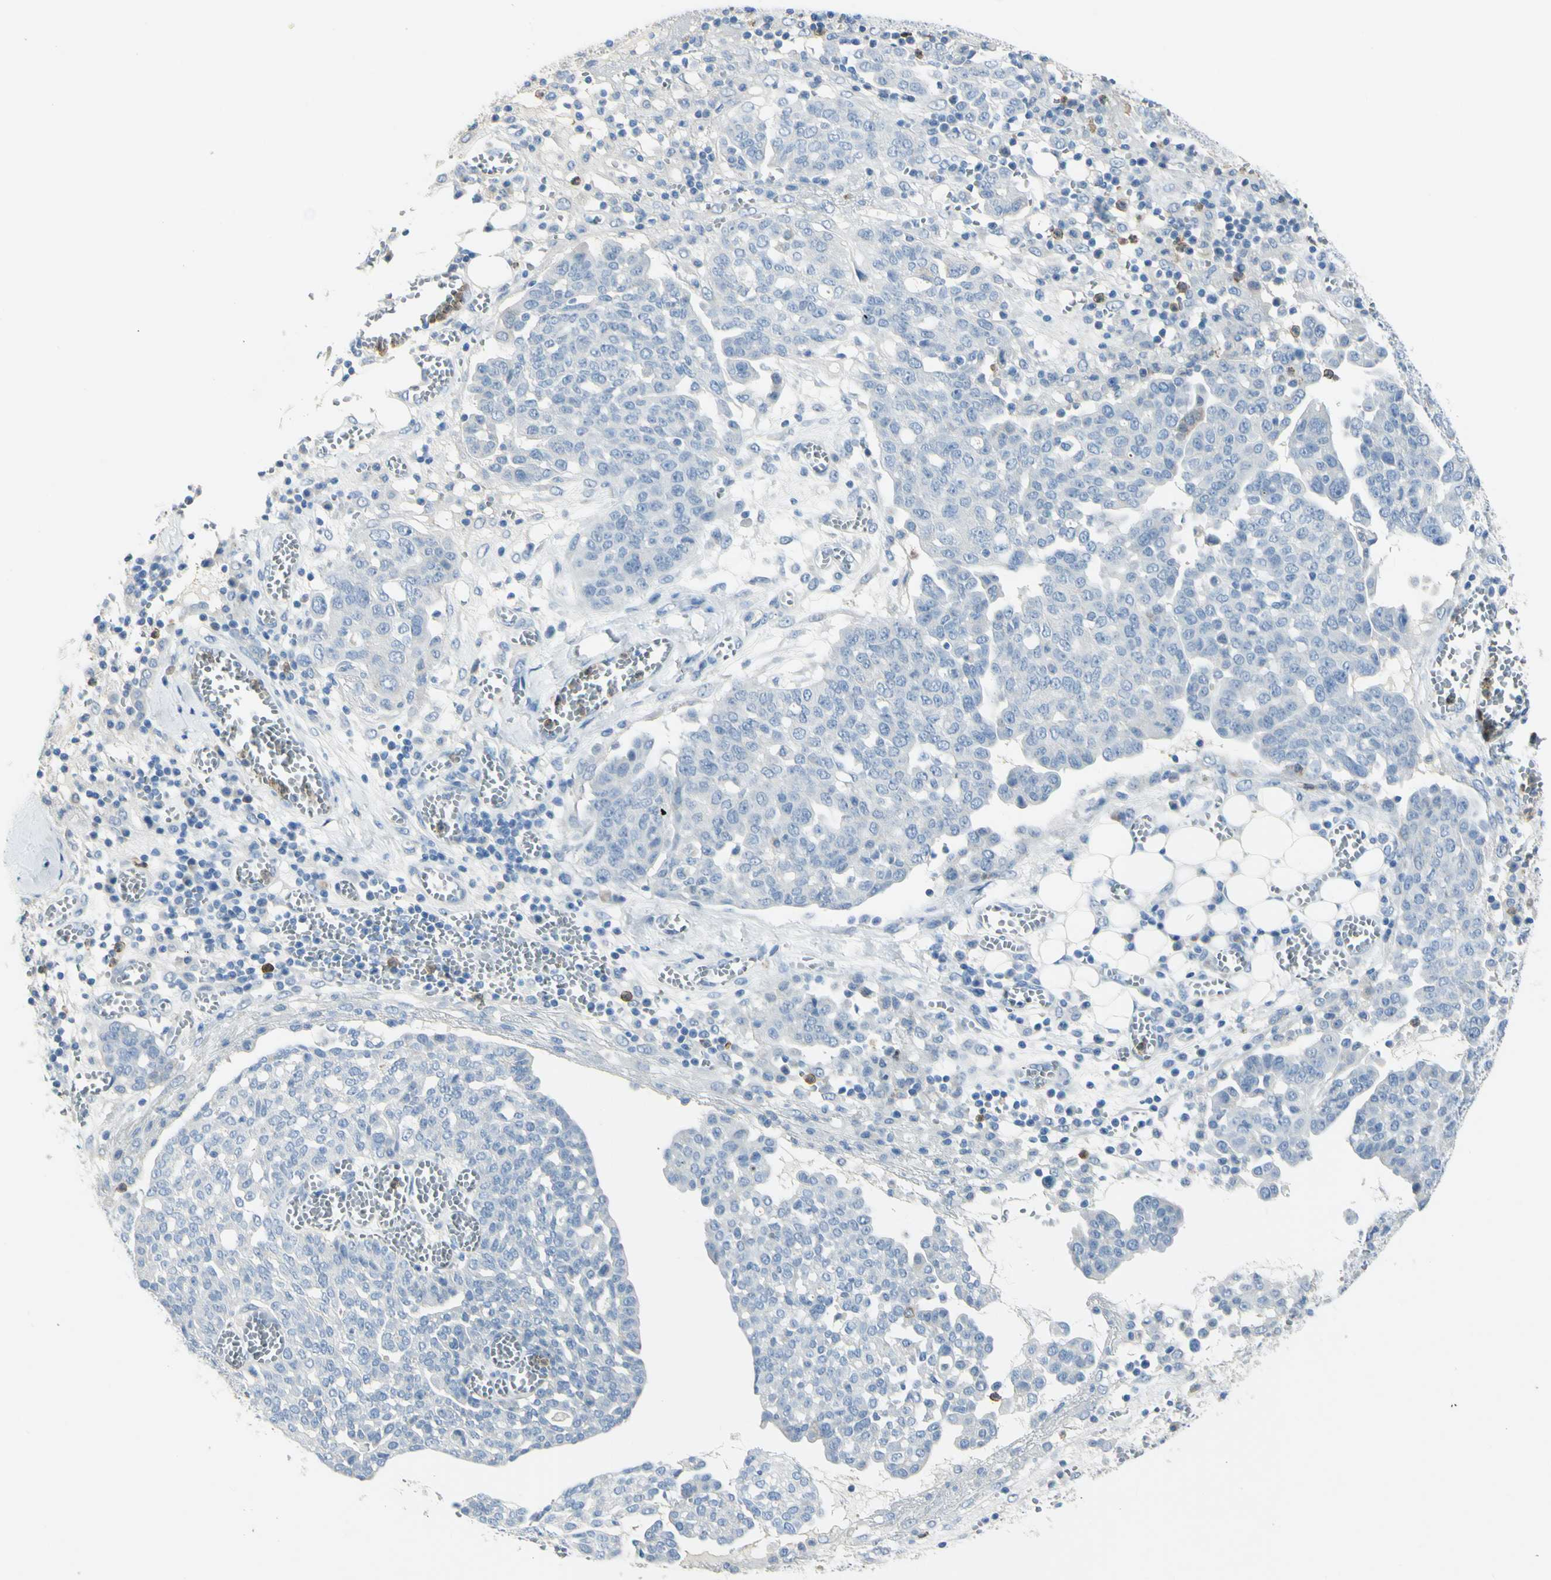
{"staining": {"intensity": "negative", "quantity": "none", "location": "none"}, "tissue": "ovarian cancer", "cell_type": "Tumor cells", "image_type": "cancer", "snomed": [{"axis": "morphology", "description": "Cystadenocarcinoma, serous, NOS"}, {"axis": "topography", "description": "Soft tissue"}, {"axis": "topography", "description": "Ovary"}], "caption": "There is no significant staining in tumor cells of ovarian cancer. (IHC, brightfield microscopy, high magnification).", "gene": "ZNF557", "patient": {"sex": "female", "age": 57}}